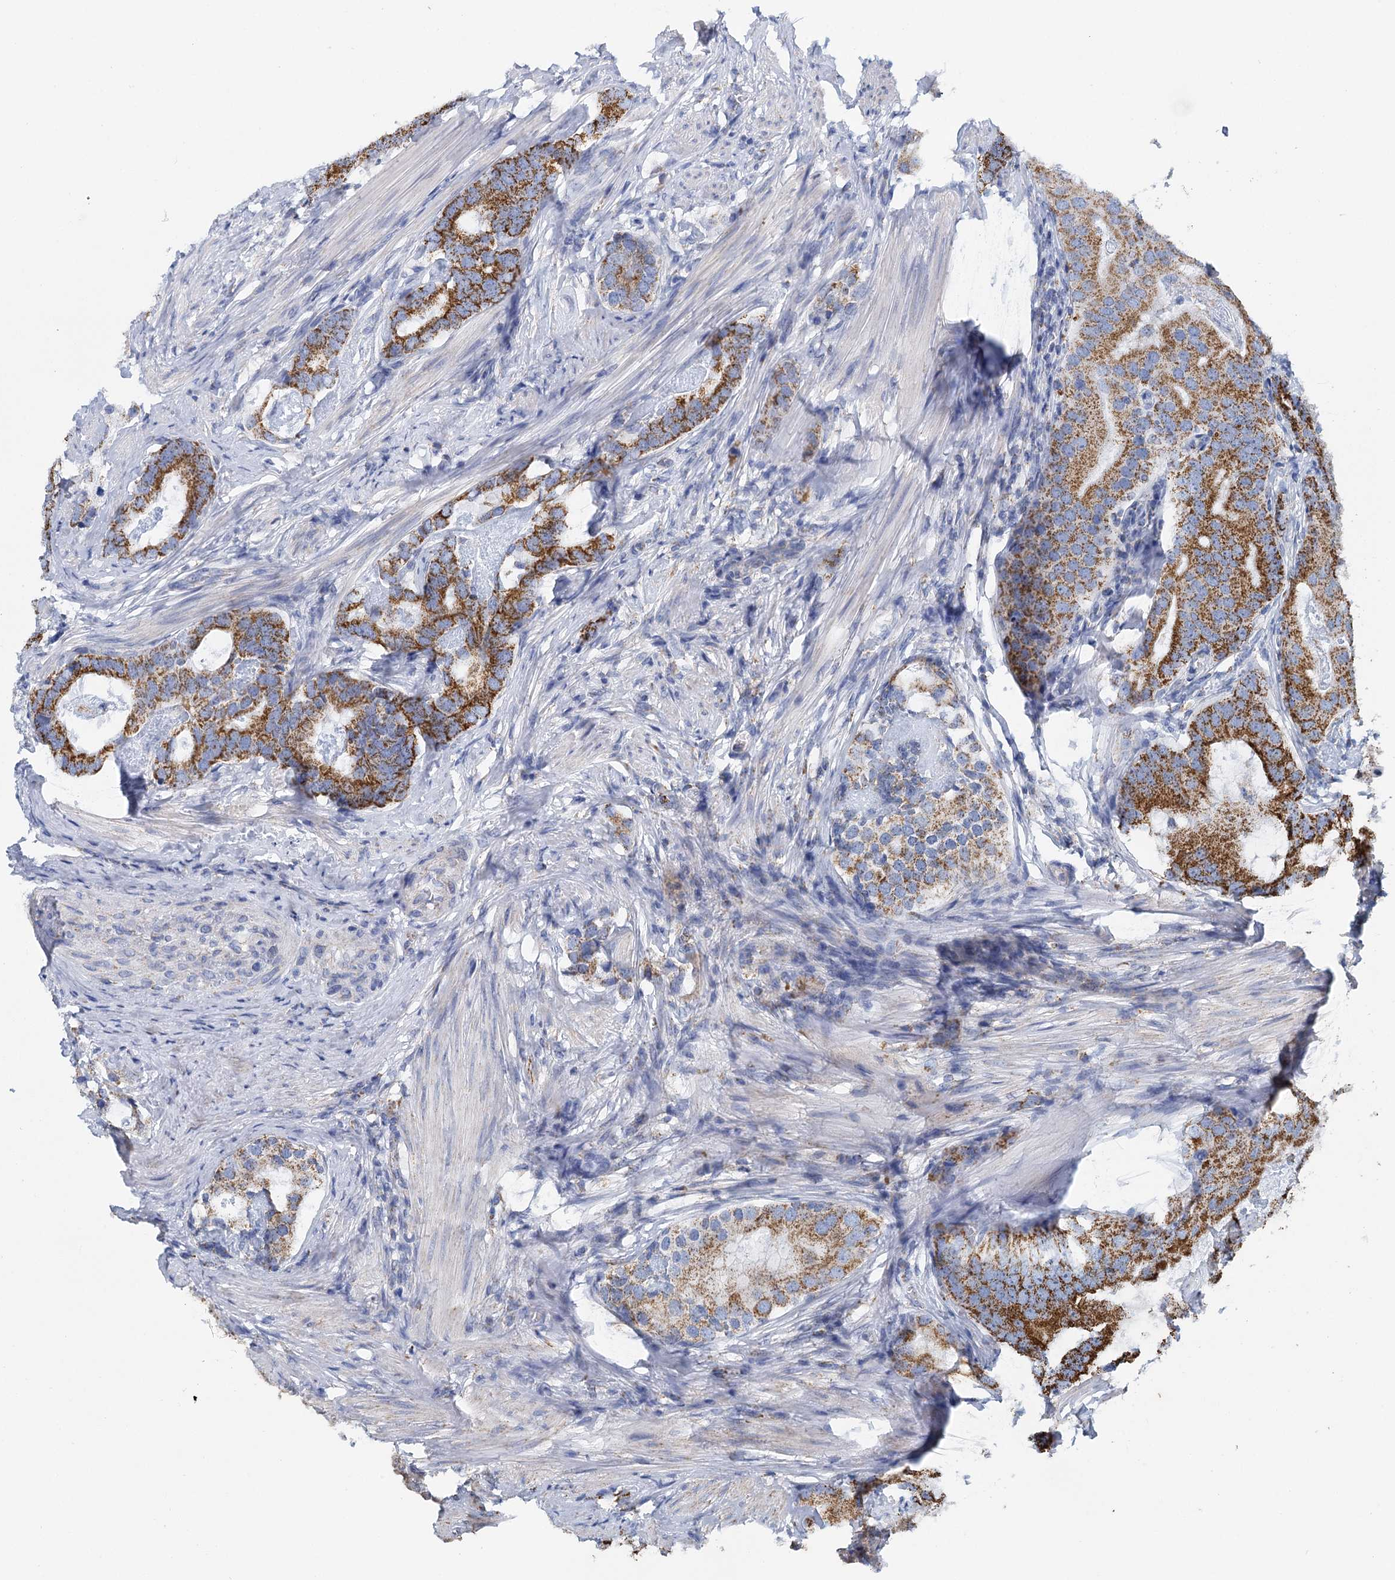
{"staining": {"intensity": "moderate", "quantity": ">75%", "location": "cytoplasmic/membranous"}, "tissue": "prostate cancer", "cell_type": "Tumor cells", "image_type": "cancer", "snomed": [{"axis": "morphology", "description": "Adenocarcinoma, Low grade"}, {"axis": "topography", "description": "Prostate"}], "caption": "This histopathology image displays immunohistochemistry staining of human prostate adenocarcinoma (low-grade), with medium moderate cytoplasmic/membranous positivity in about >75% of tumor cells.", "gene": "CCP110", "patient": {"sex": "male", "age": 71}}